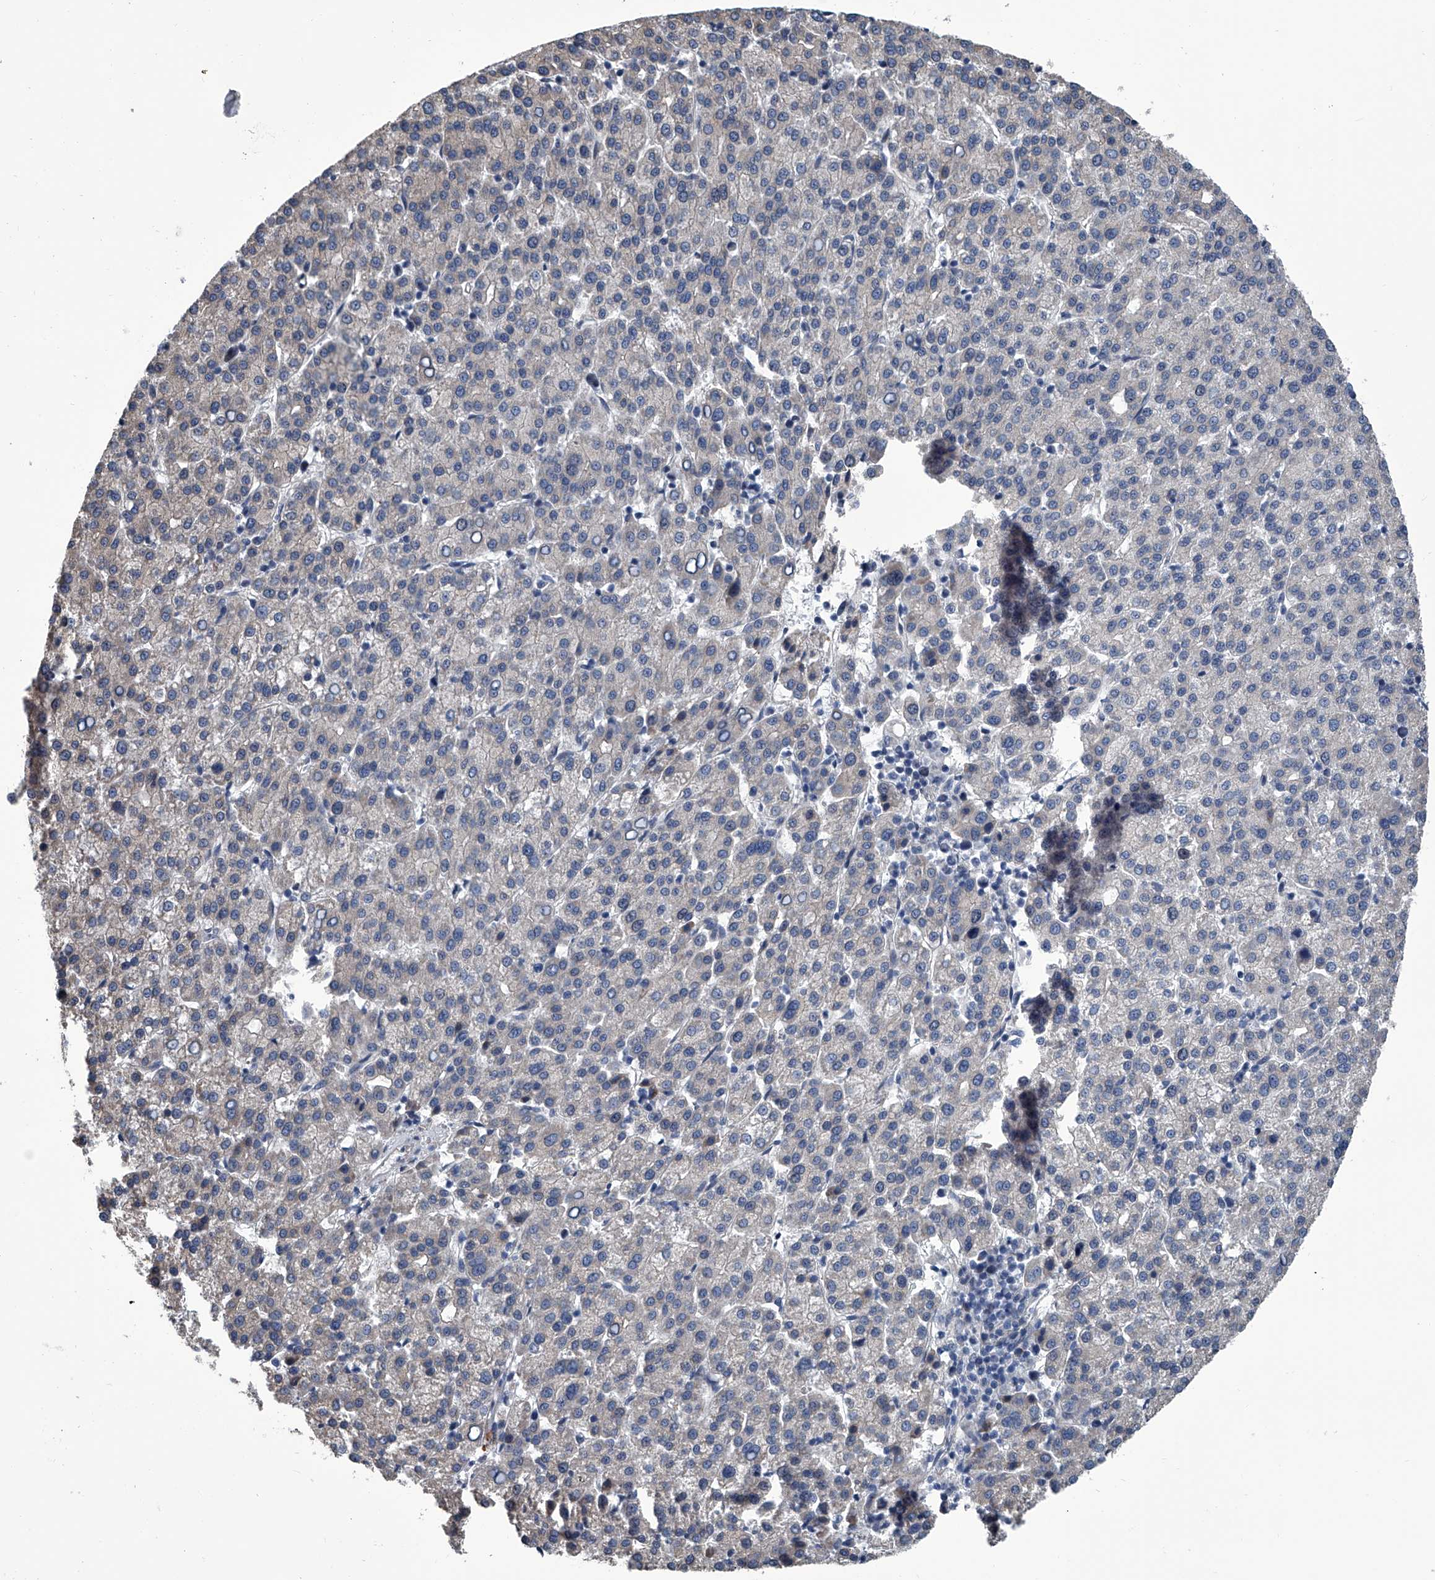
{"staining": {"intensity": "negative", "quantity": "none", "location": "none"}, "tissue": "liver cancer", "cell_type": "Tumor cells", "image_type": "cancer", "snomed": [{"axis": "morphology", "description": "Carcinoma, Hepatocellular, NOS"}, {"axis": "topography", "description": "Liver"}], "caption": "The immunohistochemistry (IHC) photomicrograph has no significant staining in tumor cells of liver hepatocellular carcinoma tissue.", "gene": "ABCG1", "patient": {"sex": "female", "age": 58}}